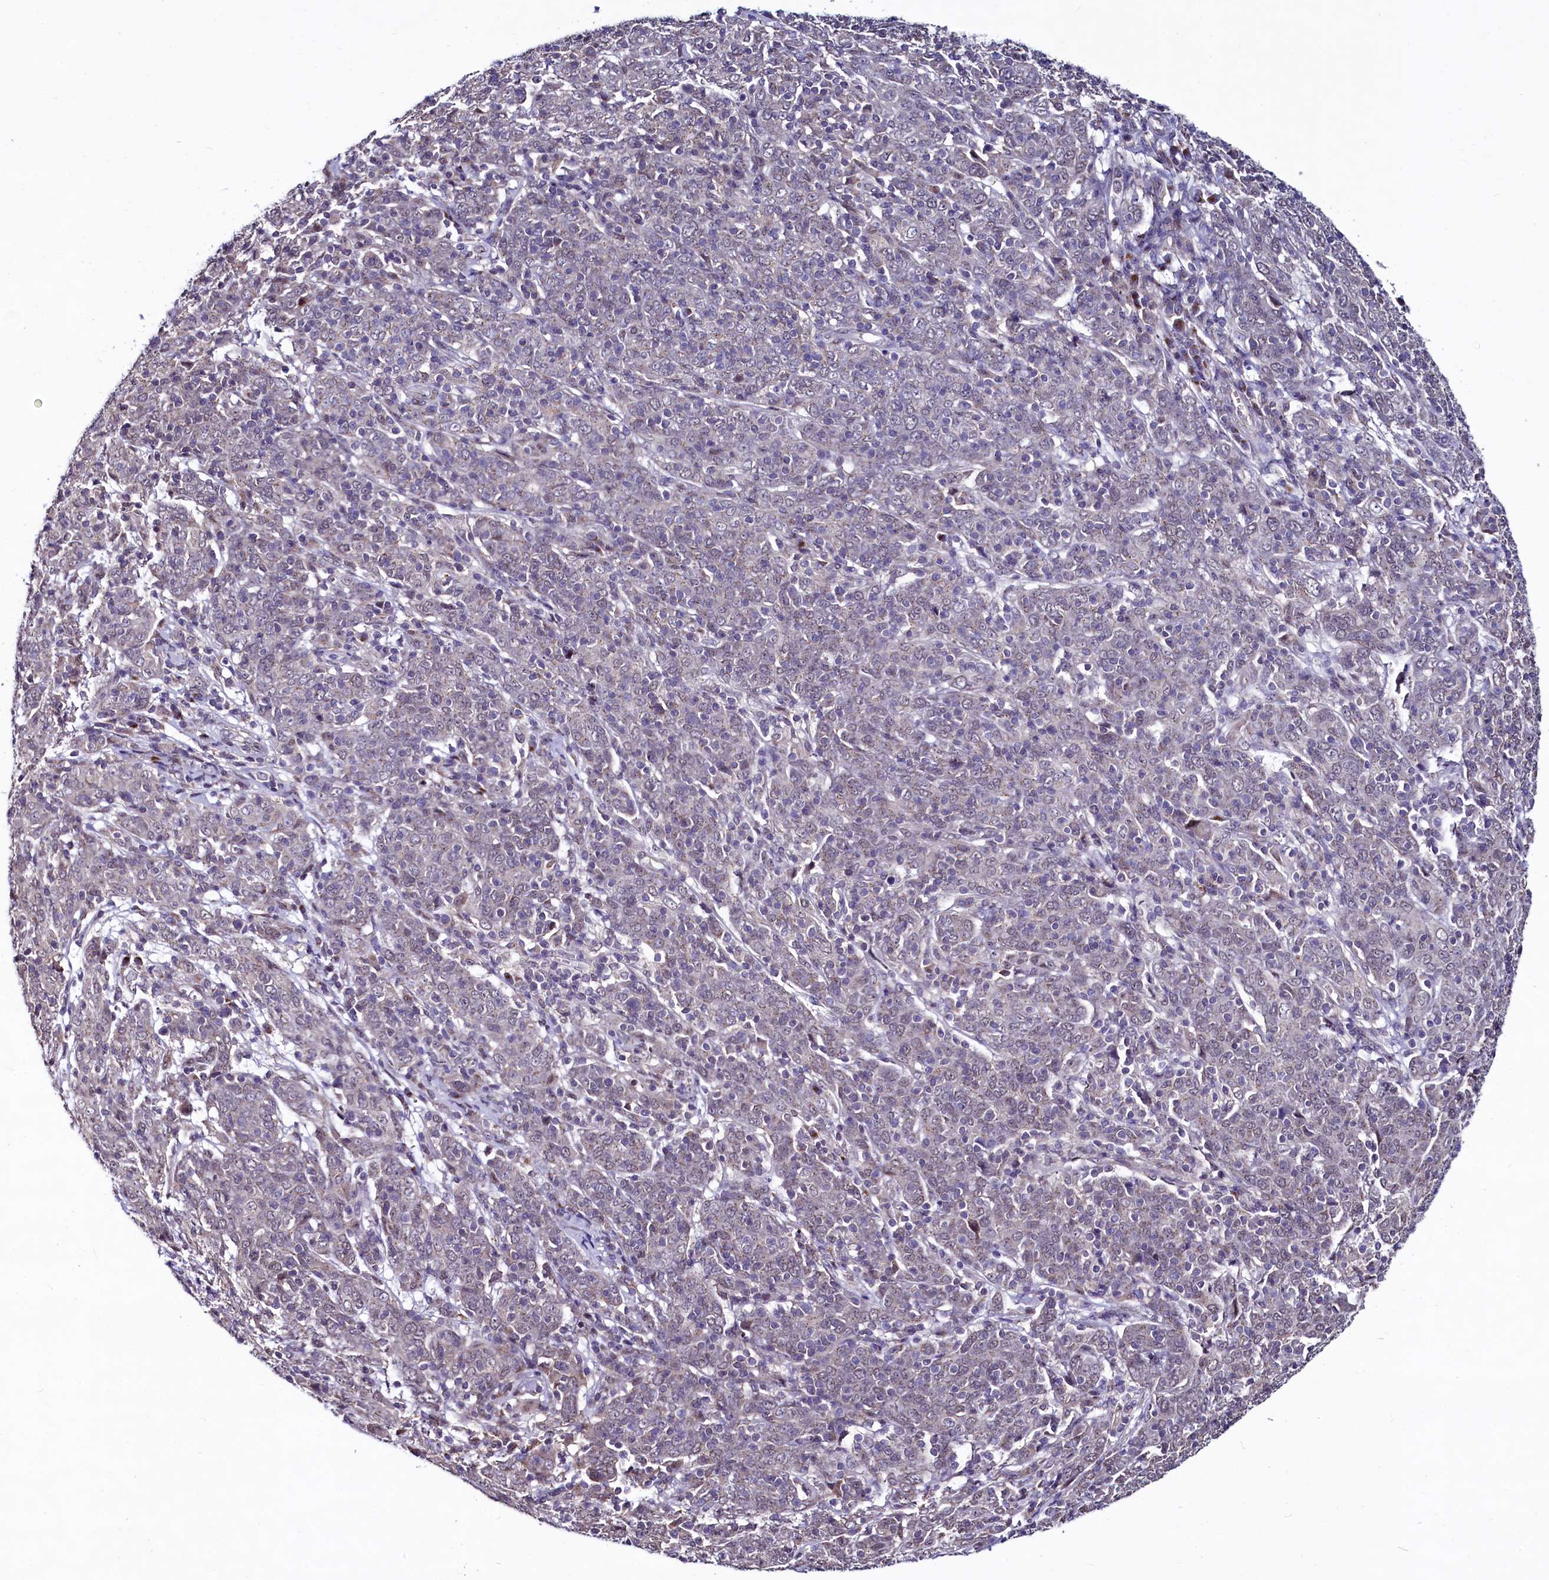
{"staining": {"intensity": "negative", "quantity": "none", "location": "none"}, "tissue": "cervical cancer", "cell_type": "Tumor cells", "image_type": "cancer", "snomed": [{"axis": "morphology", "description": "Squamous cell carcinoma, NOS"}, {"axis": "topography", "description": "Cervix"}], "caption": "IHC photomicrograph of cervical squamous cell carcinoma stained for a protein (brown), which shows no expression in tumor cells.", "gene": "SEC24C", "patient": {"sex": "female", "age": 67}}